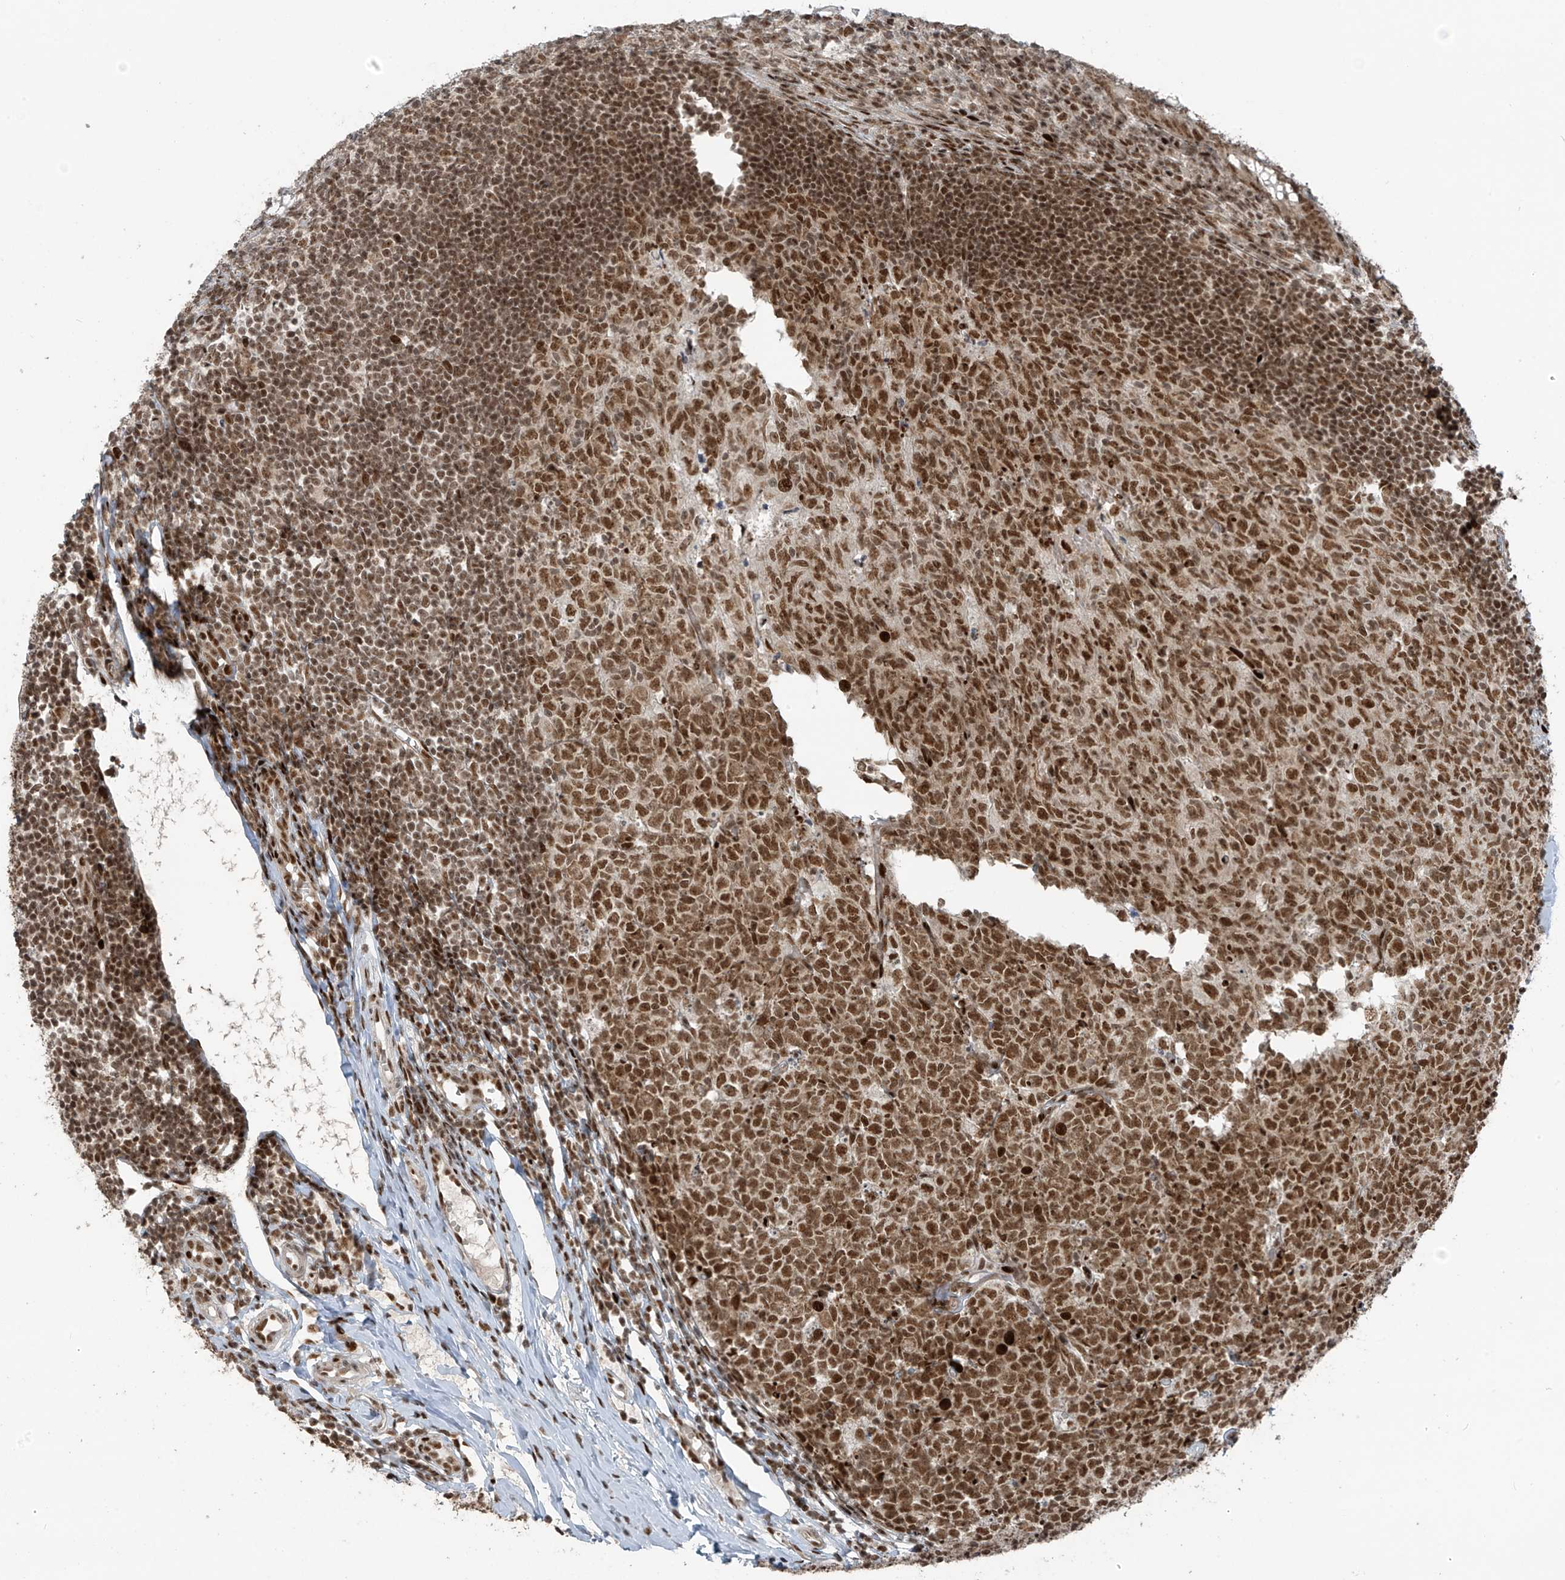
{"staining": {"intensity": "strong", "quantity": ">75%", "location": "nuclear"}, "tissue": "appendix", "cell_type": "Glandular cells", "image_type": "normal", "snomed": [{"axis": "morphology", "description": "Normal tissue, NOS"}, {"axis": "topography", "description": "Appendix"}], "caption": "Normal appendix displays strong nuclear positivity in approximately >75% of glandular cells (brown staining indicates protein expression, while blue staining denotes nuclei)..", "gene": "PCNP", "patient": {"sex": "male", "age": 14}}